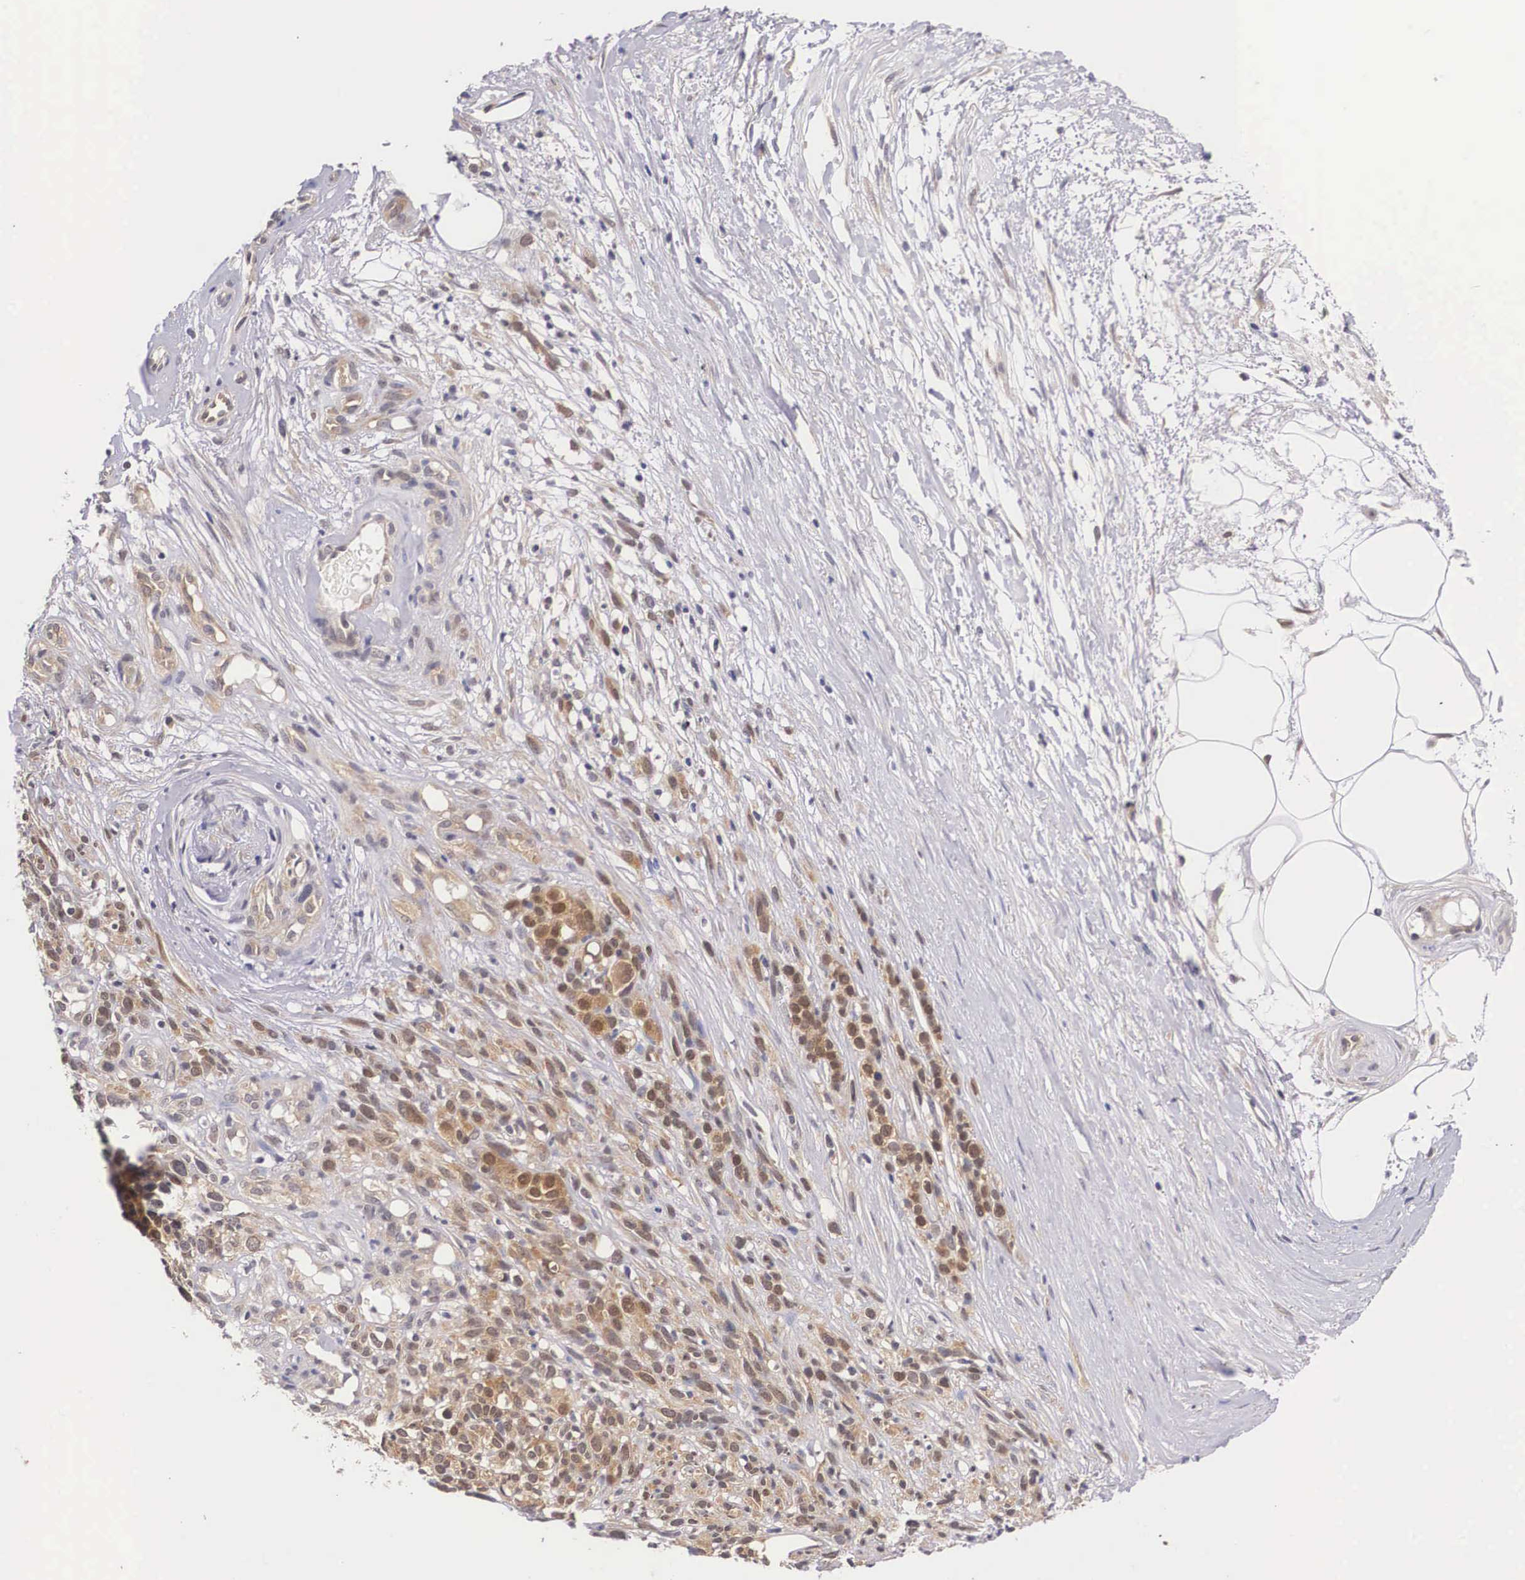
{"staining": {"intensity": "moderate", "quantity": ">75%", "location": "cytoplasmic/membranous"}, "tissue": "melanoma", "cell_type": "Tumor cells", "image_type": "cancer", "snomed": [{"axis": "morphology", "description": "Malignant melanoma, NOS"}, {"axis": "topography", "description": "Skin"}], "caption": "The micrograph shows staining of melanoma, revealing moderate cytoplasmic/membranous protein staining (brown color) within tumor cells. (DAB IHC, brown staining for protein, blue staining for nuclei).", "gene": "IGBP1", "patient": {"sex": "female", "age": 85}}